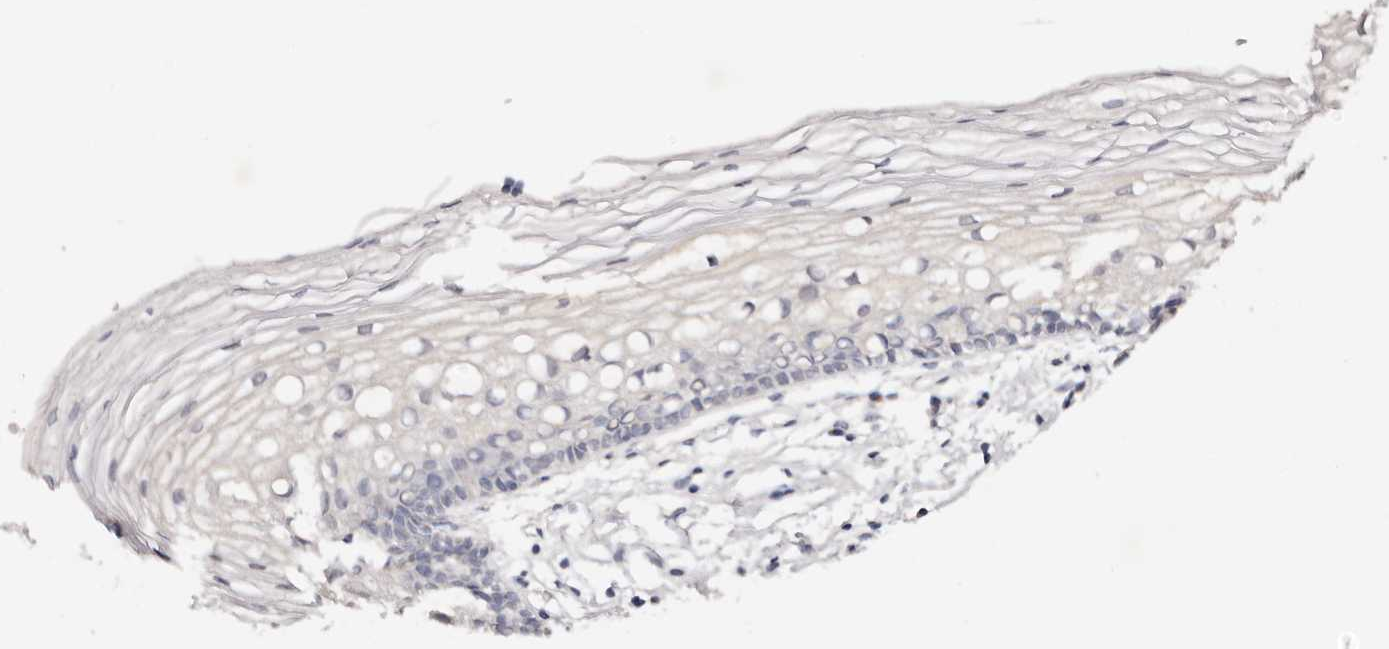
{"staining": {"intensity": "negative", "quantity": "none", "location": "none"}, "tissue": "cervix", "cell_type": "Glandular cells", "image_type": "normal", "snomed": [{"axis": "morphology", "description": "Normal tissue, NOS"}, {"axis": "topography", "description": "Cervix"}], "caption": "The image reveals no significant staining in glandular cells of cervix. (Brightfield microscopy of DAB immunohistochemistry (IHC) at high magnification).", "gene": "DNASE1", "patient": {"sex": "female", "age": 27}}